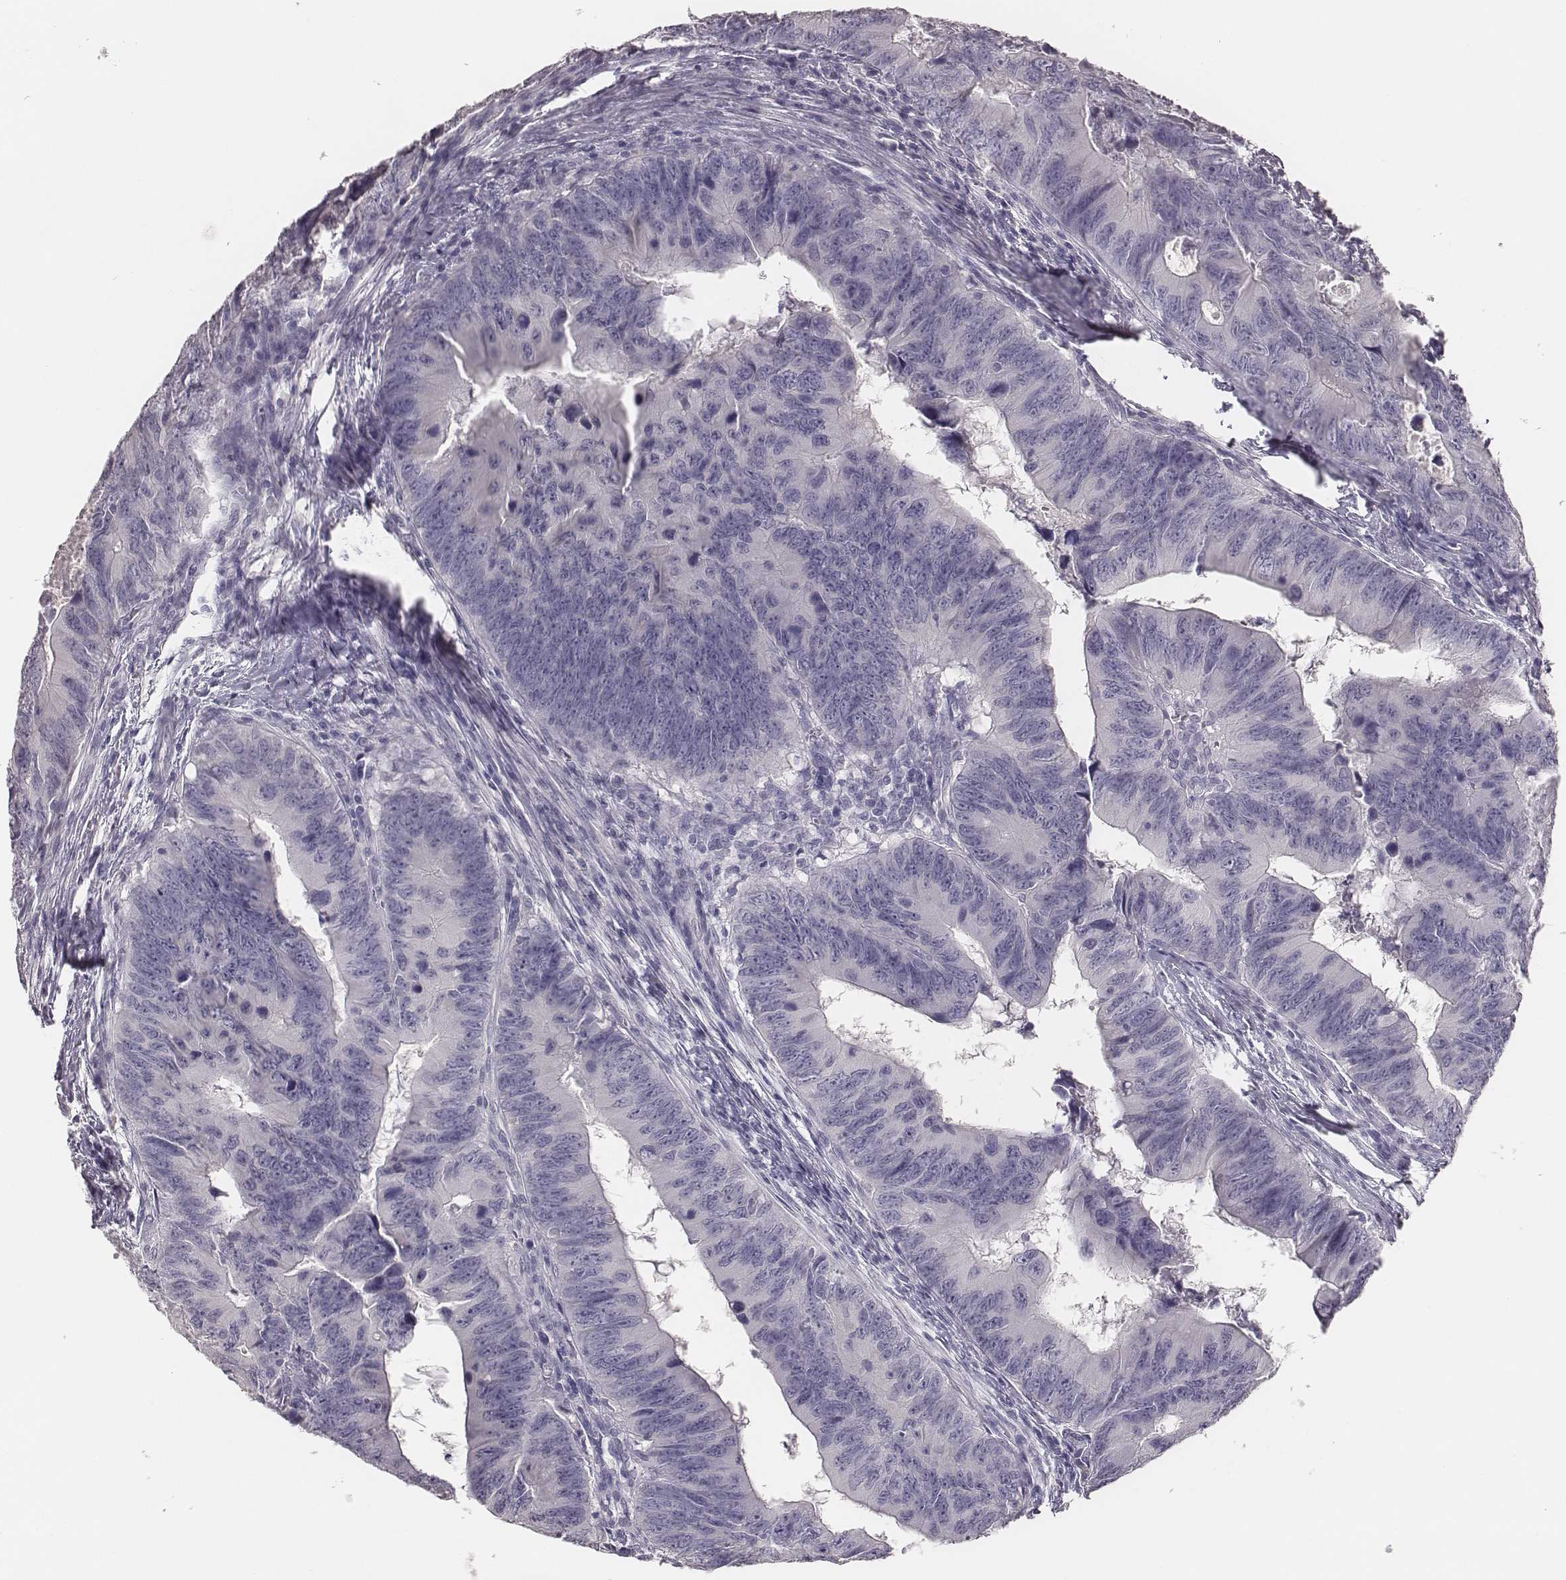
{"staining": {"intensity": "negative", "quantity": "none", "location": "none"}, "tissue": "colorectal cancer", "cell_type": "Tumor cells", "image_type": "cancer", "snomed": [{"axis": "morphology", "description": "Adenocarcinoma, NOS"}, {"axis": "topography", "description": "Colon"}], "caption": "High power microscopy micrograph of an IHC histopathology image of colorectal cancer, revealing no significant staining in tumor cells.", "gene": "MYH6", "patient": {"sex": "female", "age": 82}}